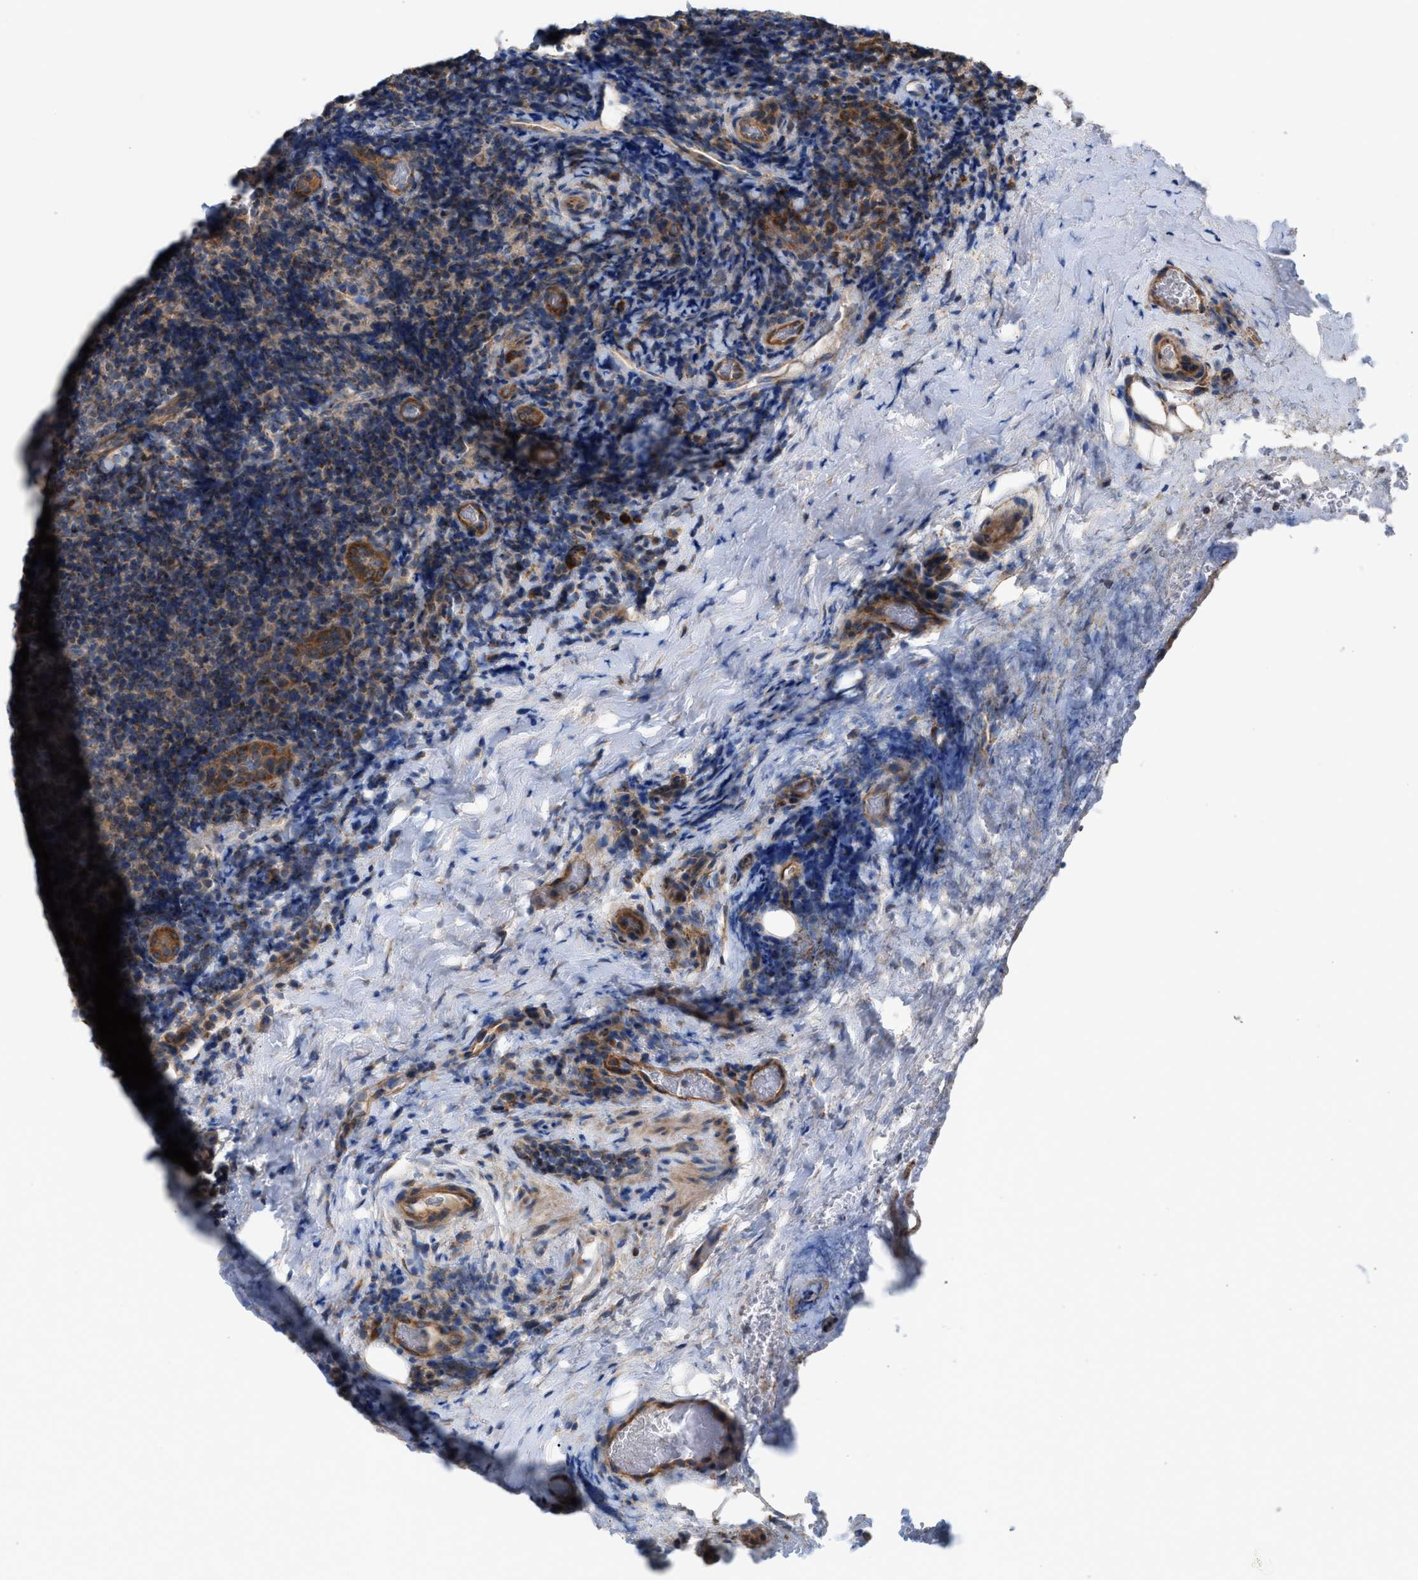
{"staining": {"intensity": "moderate", "quantity": "<25%", "location": "cytoplasmic/membranous"}, "tissue": "lymphoma", "cell_type": "Tumor cells", "image_type": "cancer", "snomed": [{"axis": "morphology", "description": "Malignant lymphoma, non-Hodgkin's type, High grade"}, {"axis": "topography", "description": "Tonsil"}], "caption": "Human high-grade malignant lymphoma, non-Hodgkin's type stained for a protein (brown) reveals moderate cytoplasmic/membranous positive positivity in about <25% of tumor cells.", "gene": "OXSM", "patient": {"sex": "female", "age": 36}}